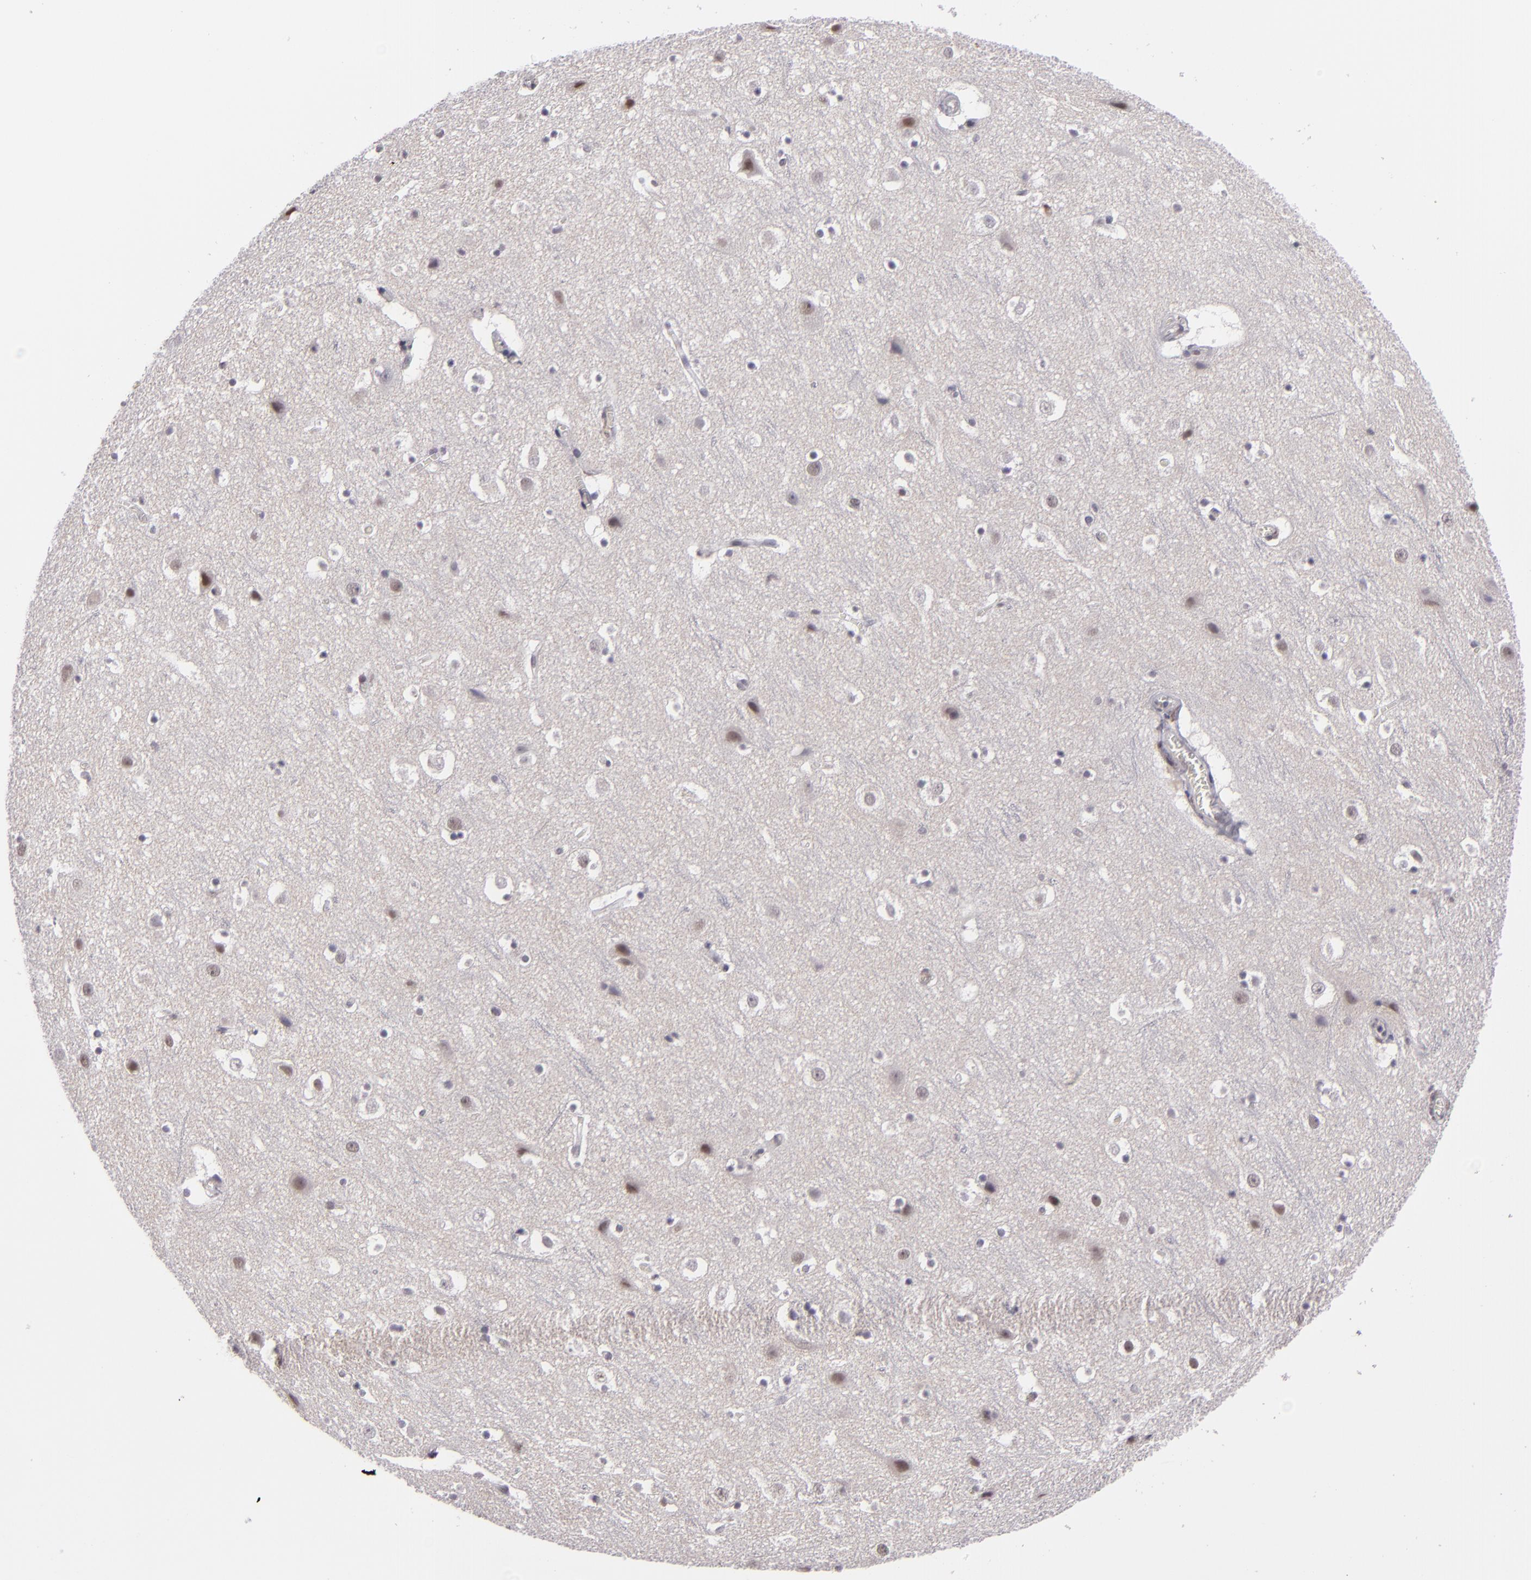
{"staining": {"intensity": "negative", "quantity": "none", "location": "none"}, "tissue": "cerebral cortex", "cell_type": "Endothelial cells", "image_type": "normal", "snomed": [{"axis": "morphology", "description": "Normal tissue, NOS"}, {"axis": "topography", "description": "Cerebral cortex"}], "caption": "Photomicrograph shows no protein positivity in endothelial cells of normal cerebral cortex. (Brightfield microscopy of DAB (3,3'-diaminobenzidine) IHC at high magnification).", "gene": "ZNF205", "patient": {"sex": "male", "age": 45}}